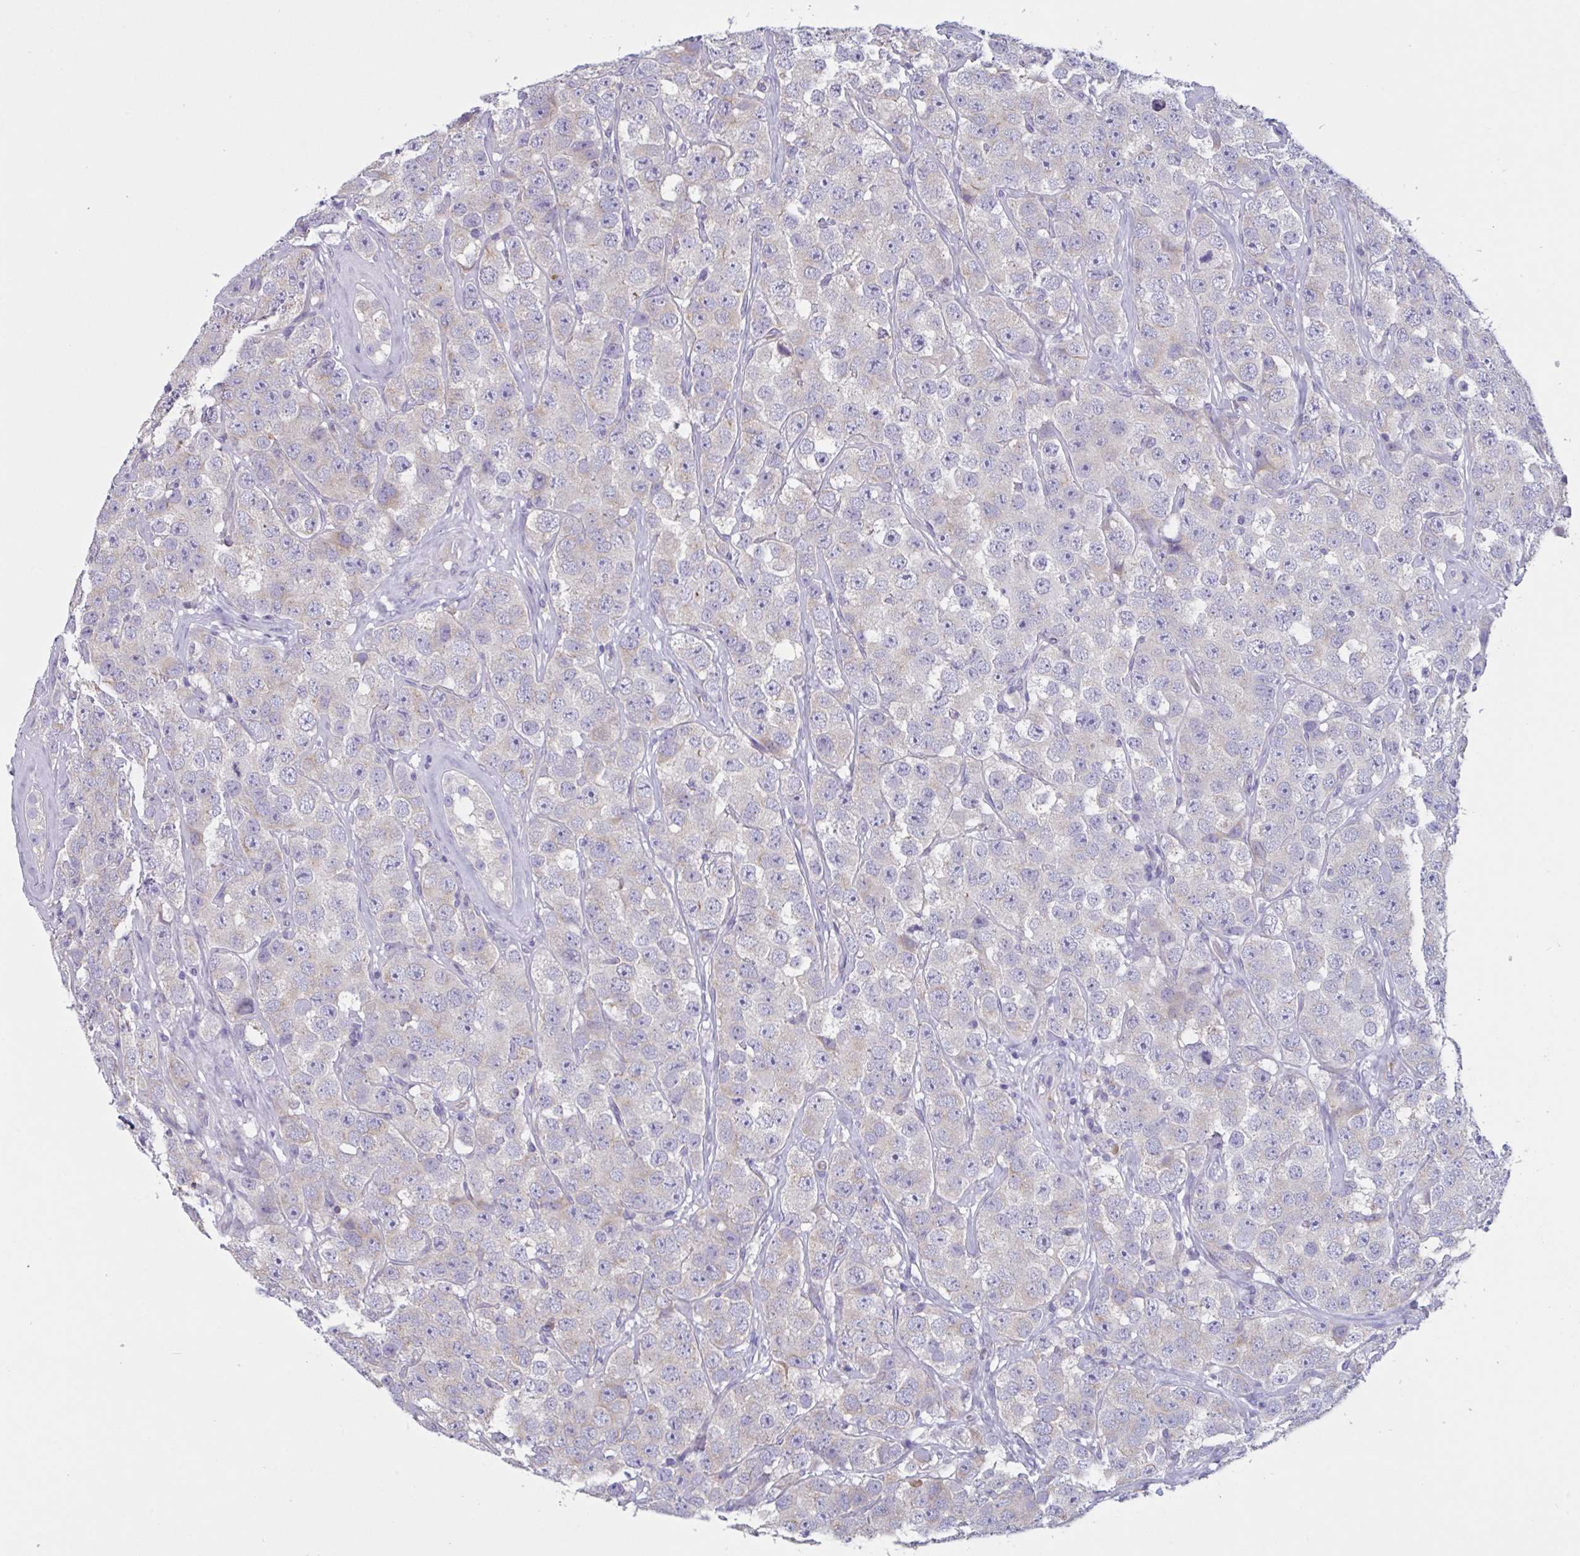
{"staining": {"intensity": "weak", "quantity": "<25%", "location": "cytoplasmic/membranous"}, "tissue": "testis cancer", "cell_type": "Tumor cells", "image_type": "cancer", "snomed": [{"axis": "morphology", "description": "Seminoma, NOS"}, {"axis": "topography", "description": "Testis"}], "caption": "Photomicrograph shows no protein staining in tumor cells of seminoma (testis) tissue. (Stains: DAB IHC with hematoxylin counter stain, Microscopy: brightfield microscopy at high magnification).", "gene": "RPL22L1", "patient": {"sex": "male", "age": 28}}